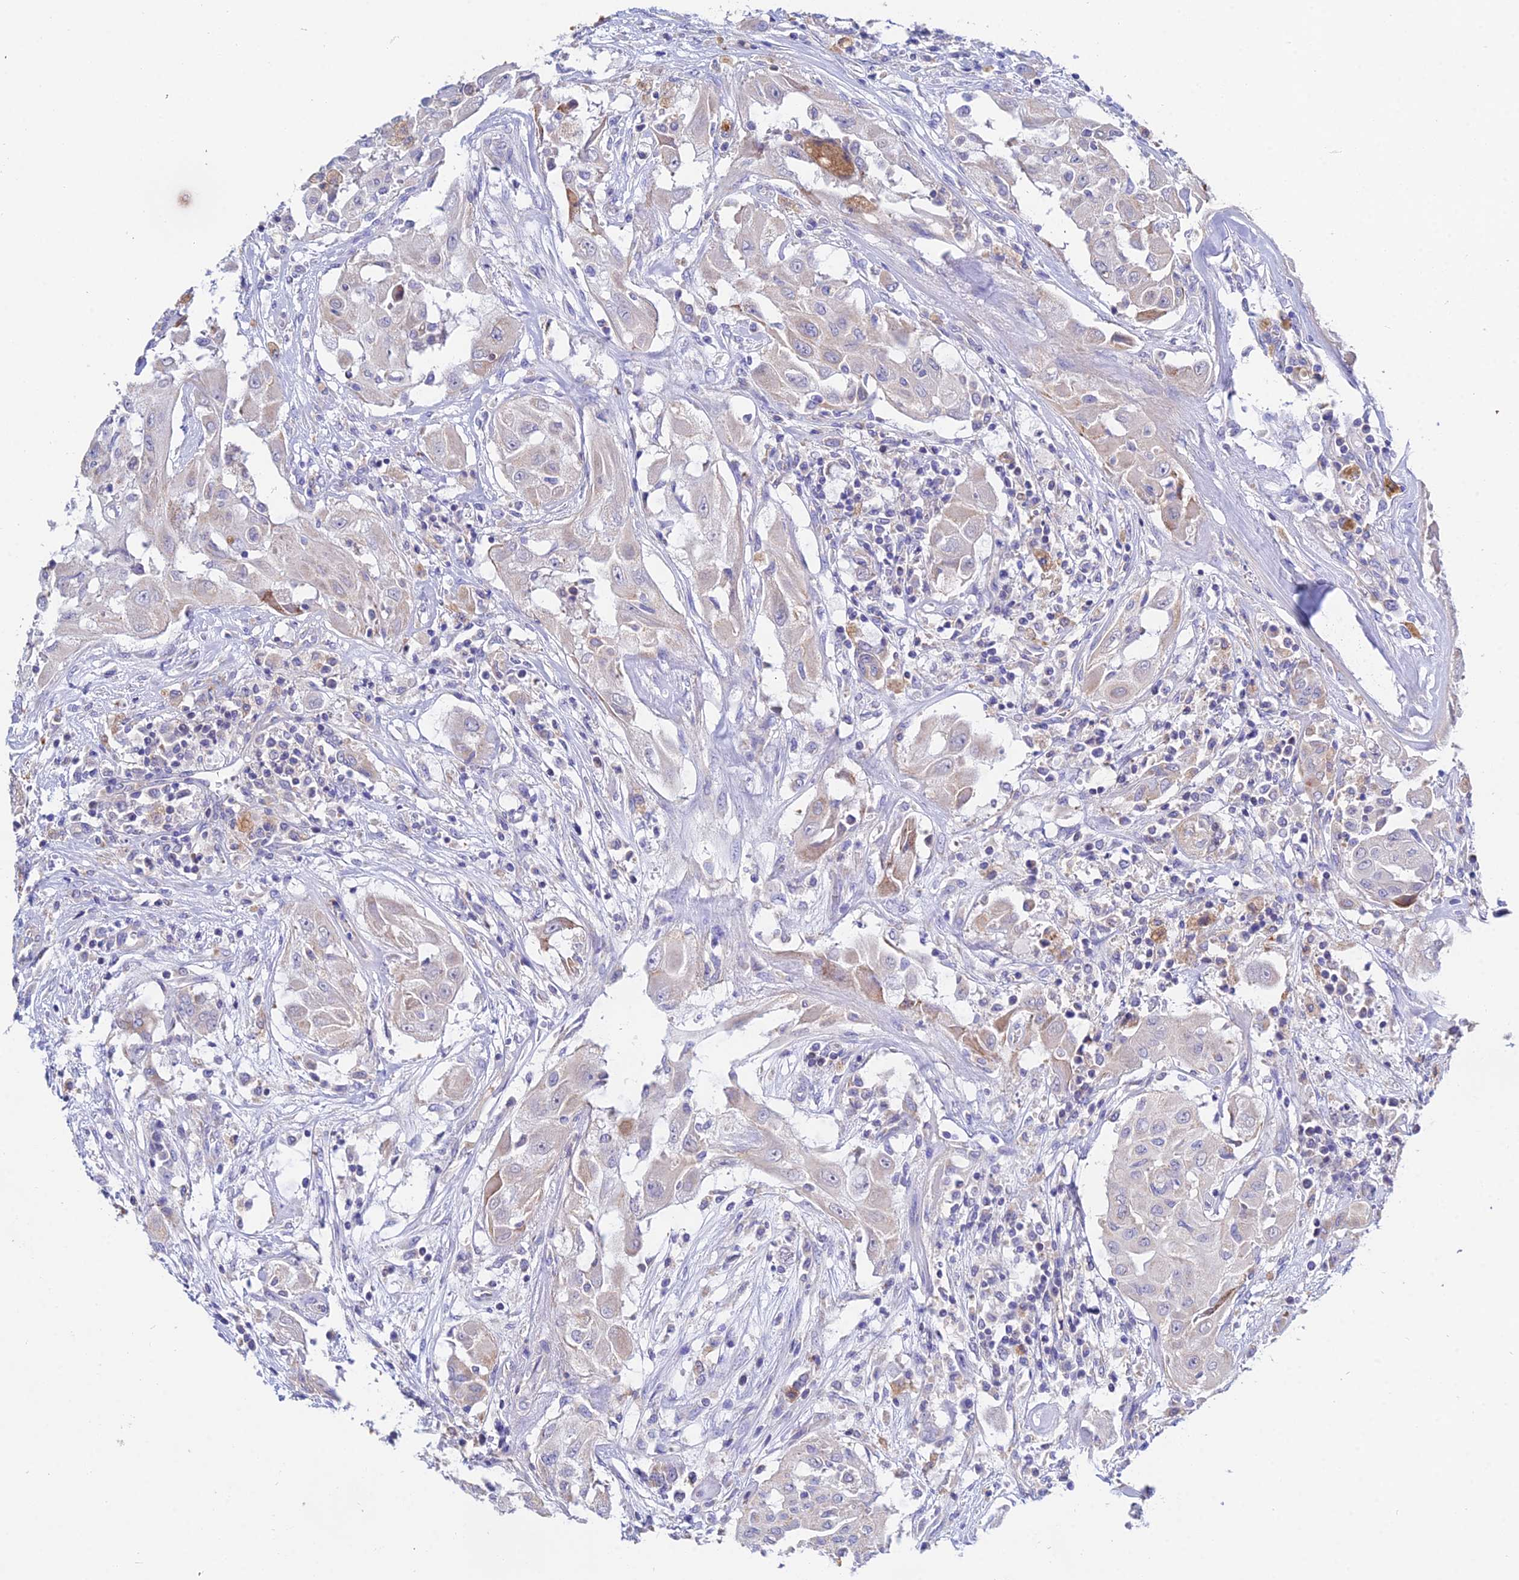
{"staining": {"intensity": "weak", "quantity": "<25%", "location": "cytoplasmic/membranous"}, "tissue": "thyroid cancer", "cell_type": "Tumor cells", "image_type": "cancer", "snomed": [{"axis": "morphology", "description": "Papillary adenocarcinoma, NOS"}, {"axis": "topography", "description": "Thyroid gland"}], "caption": "Immunohistochemistry (IHC) micrograph of neoplastic tissue: human thyroid papillary adenocarcinoma stained with DAB shows no significant protein staining in tumor cells.", "gene": "PPP2R2C", "patient": {"sex": "female", "age": 59}}